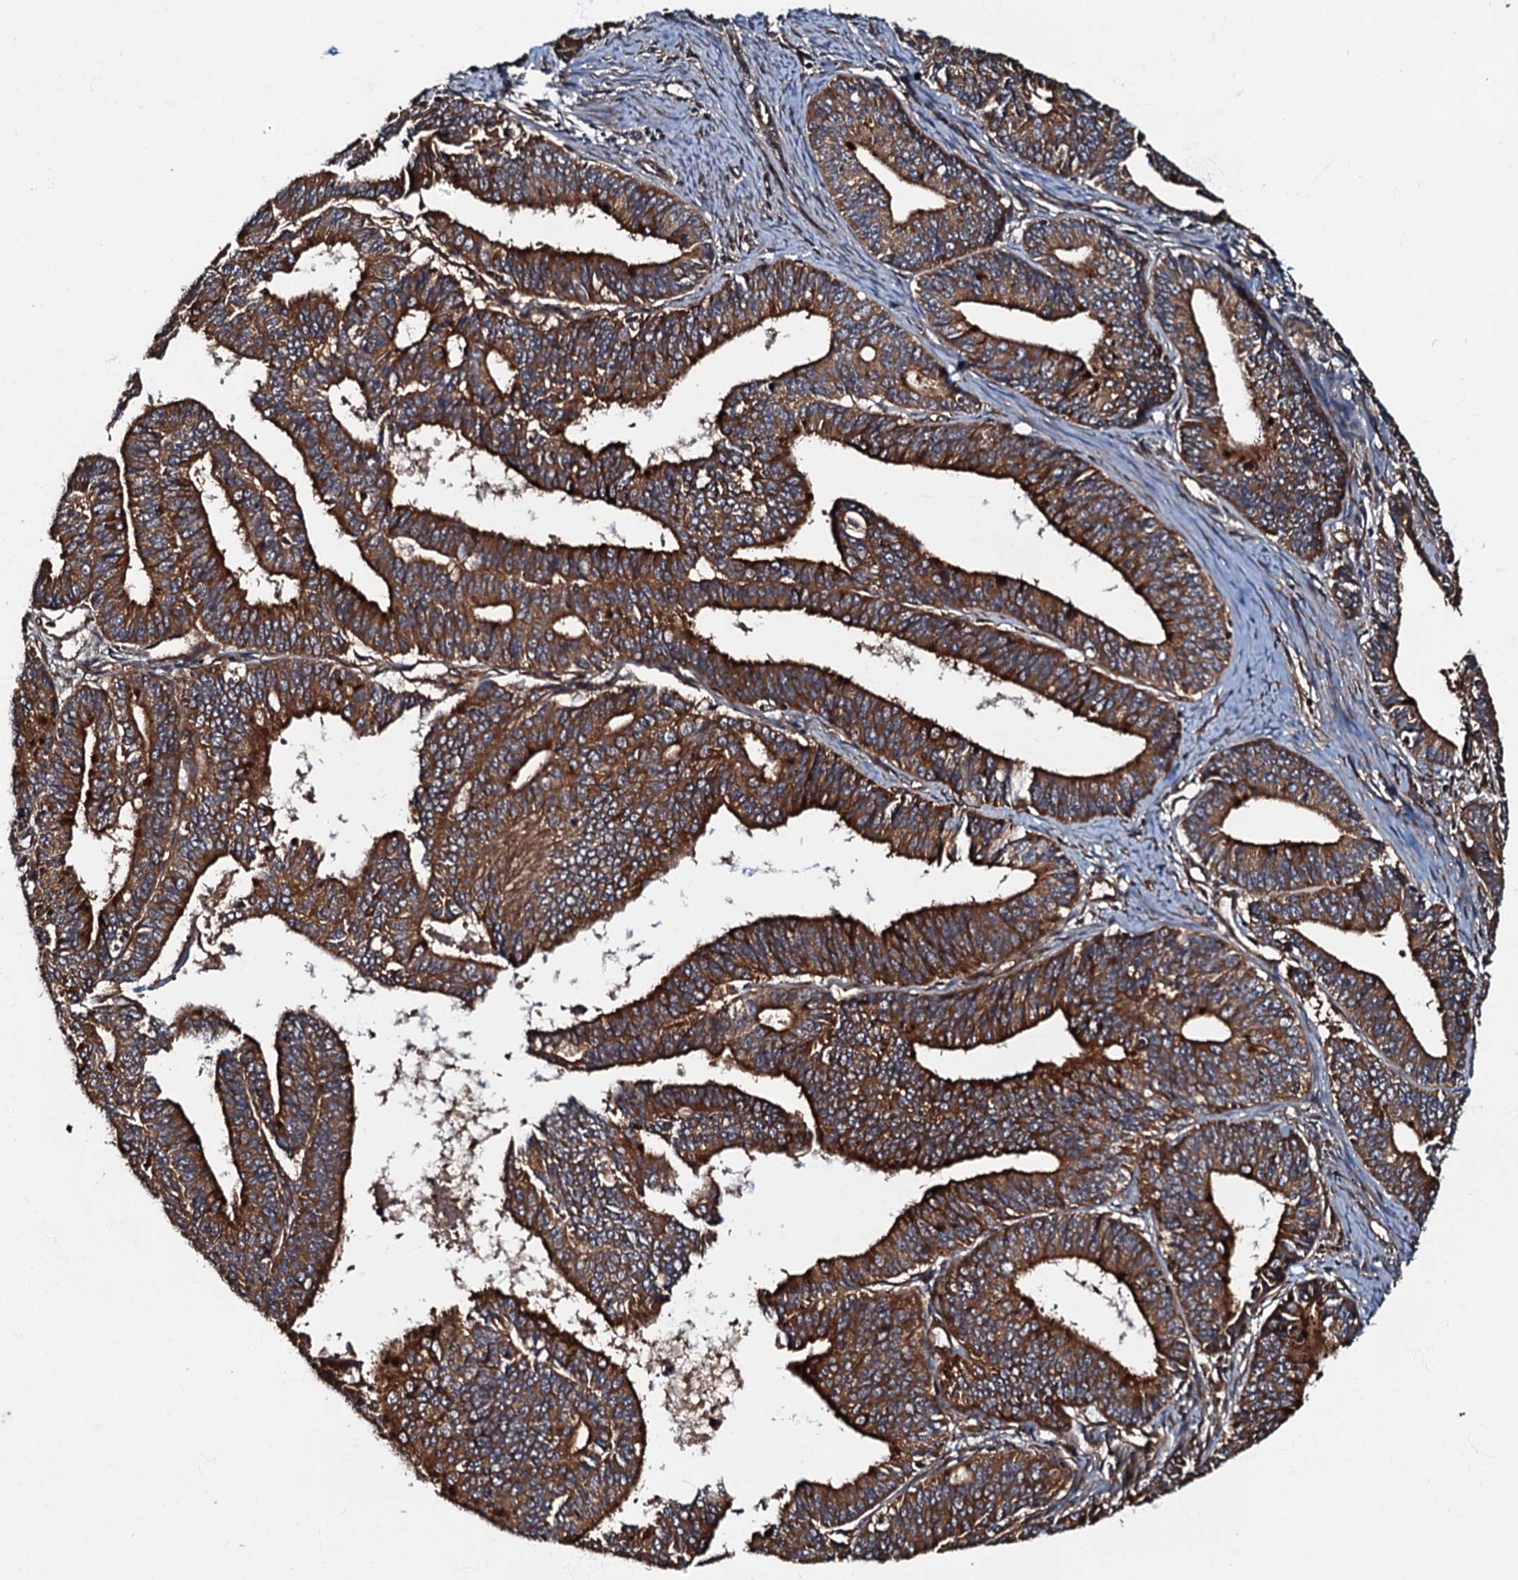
{"staining": {"intensity": "strong", "quantity": ">75%", "location": "cytoplasmic/membranous"}, "tissue": "endometrial cancer", "cell_type": "Tumor cells", "image_type": "cancer", "snomed": [{"axis": "morphology", "description": "Adenocarcinoma, NOS"}, {"axis": "topography", "description": "Endometrium"}], "caption": "Immunohistochemical staining of endometrial adenocarcinoma exhibits strong cytoplasmic/membranous protein expression in approximately >75% of tumor cells.", "gene": "BLOC1S6", "patient": {"sex": "female", "age": 73}}